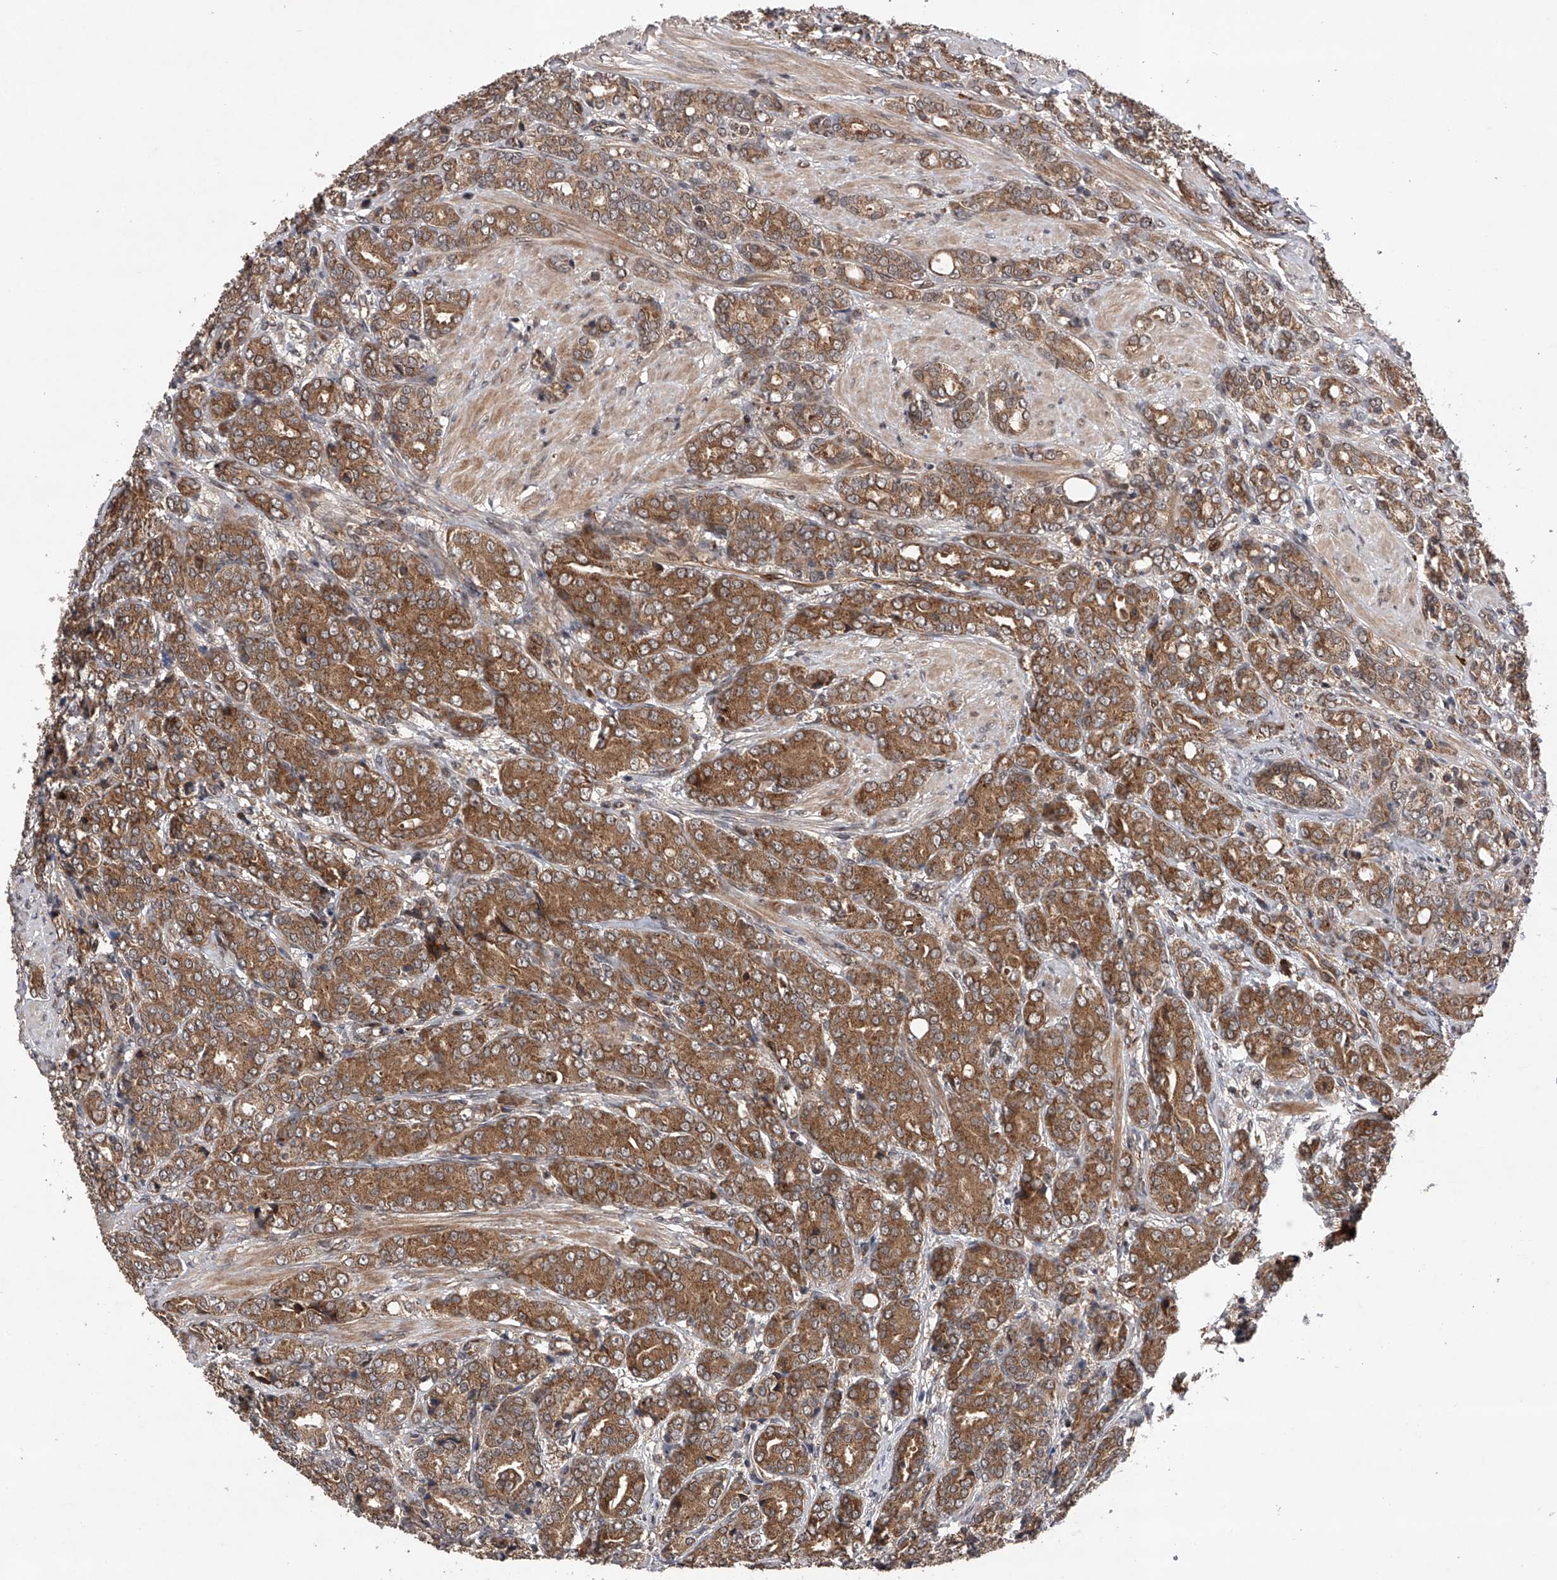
{"staining": {"intensity": "moderate", "quantity": ">75%", "location": "cytoplasmic/membranous"}, "tissue": "prostate cancer", "cell_type": "Tumor cells", "image_type": "cancer", "snomed": [{"axis": "morphology", "description": "Adenocarcinoma, High grade"}, {"axis": "topography", "description": "Prostate"}], "caption": "Protein staining of prostate cancer (high-grade adenocarcinoma) tissue reveals moderate cytoplasmic/membranous staining in approximately >75% of tumor cells.", "gene": "MAP3K11", "patient": {"sex": "male", "age": 62}}